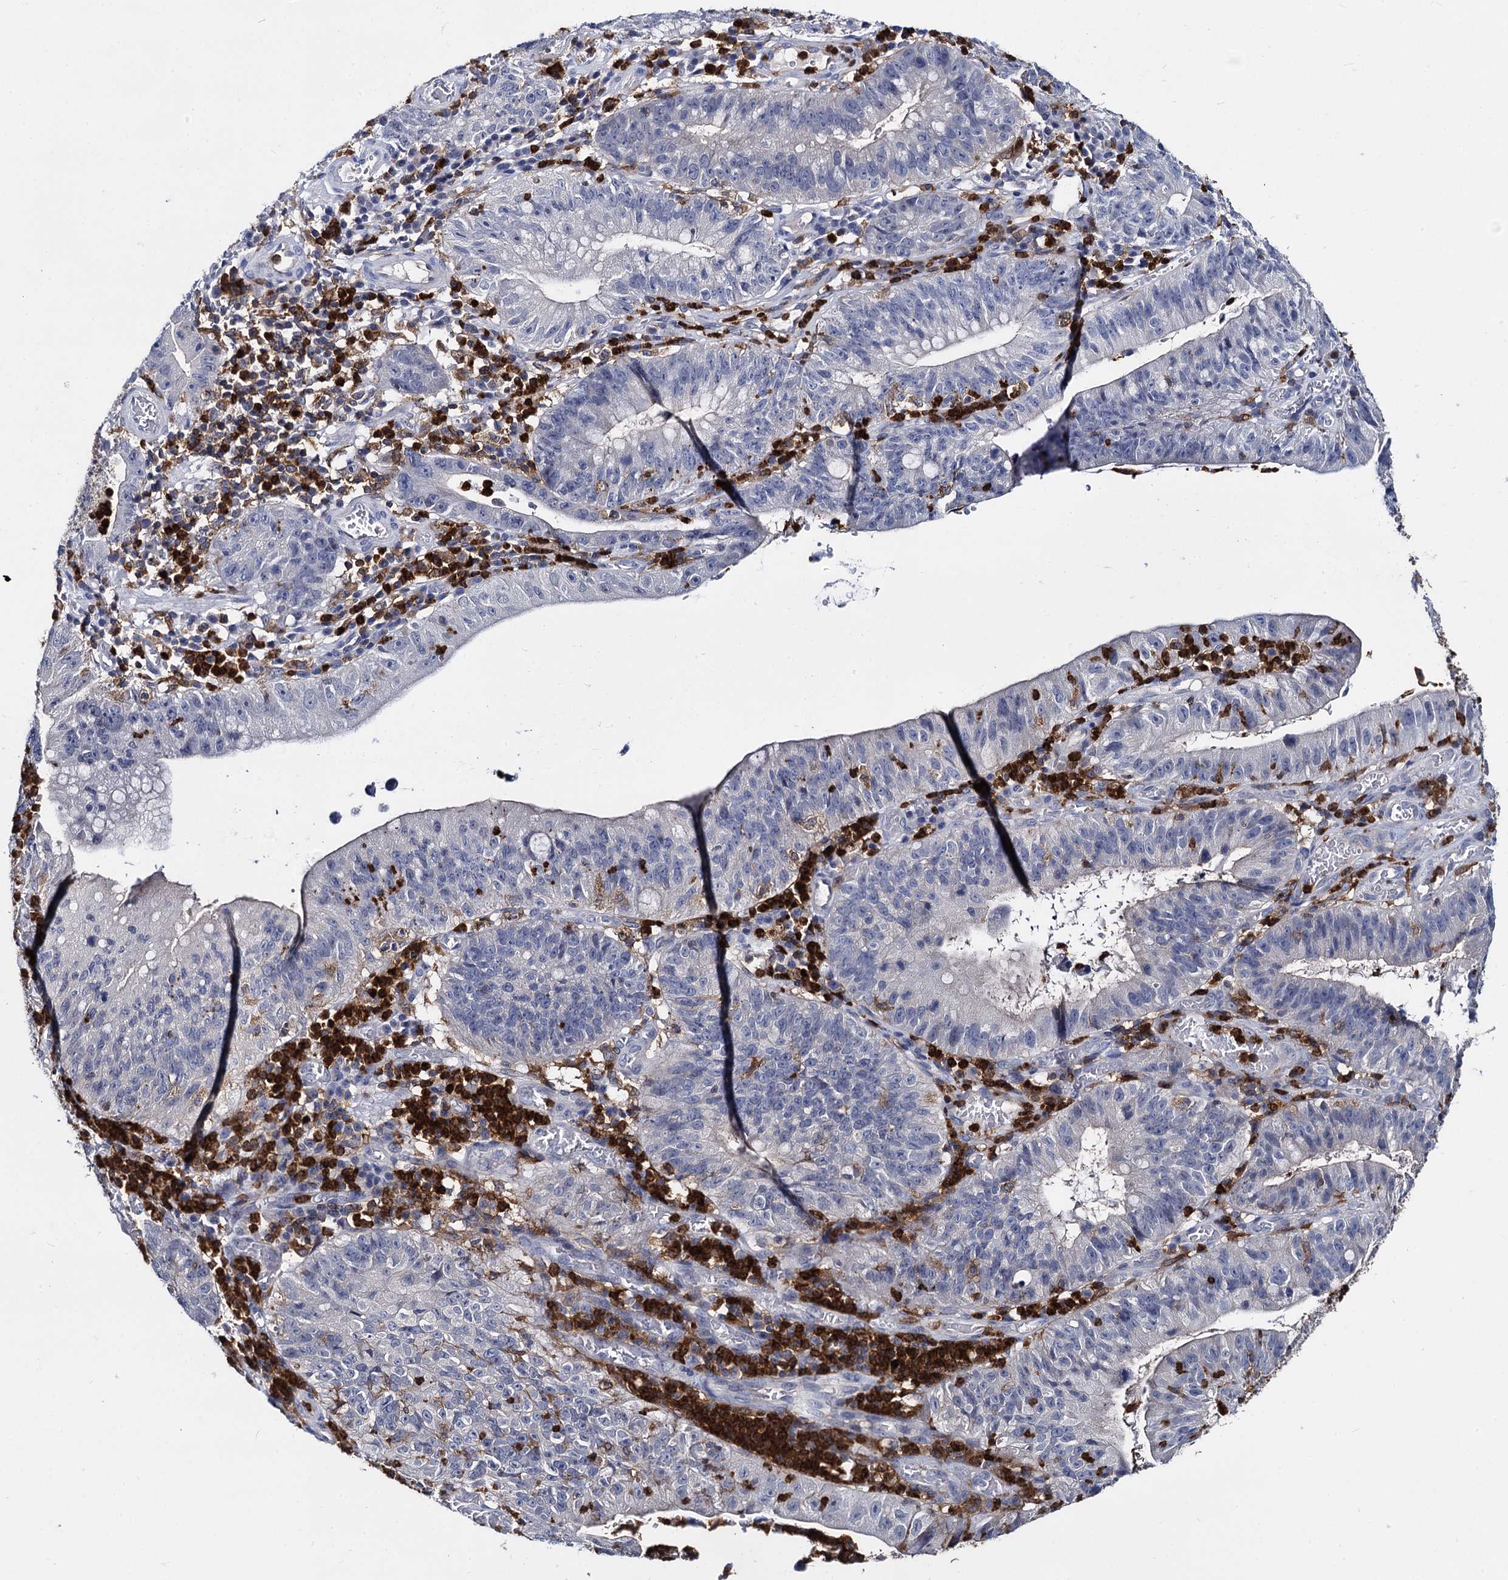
{"staining": {"intensity": "negative", "quantity": "none", "location": "none"}, "tissue": "stomach cancer", "cell_type": "Tumor cells", "image_type": "cancer", "snomed": [{"axis": "morphology", "description": "Adenocarcinoma, NOS"}, {"axis": "topography", "description": "Stomach"}], "caption": "IHC of stomach cancer (adenocarcinoma) shows no positivity in tumor cells.", "gene": "RHOG", "patient": {"sex": "male", "age": 59}}